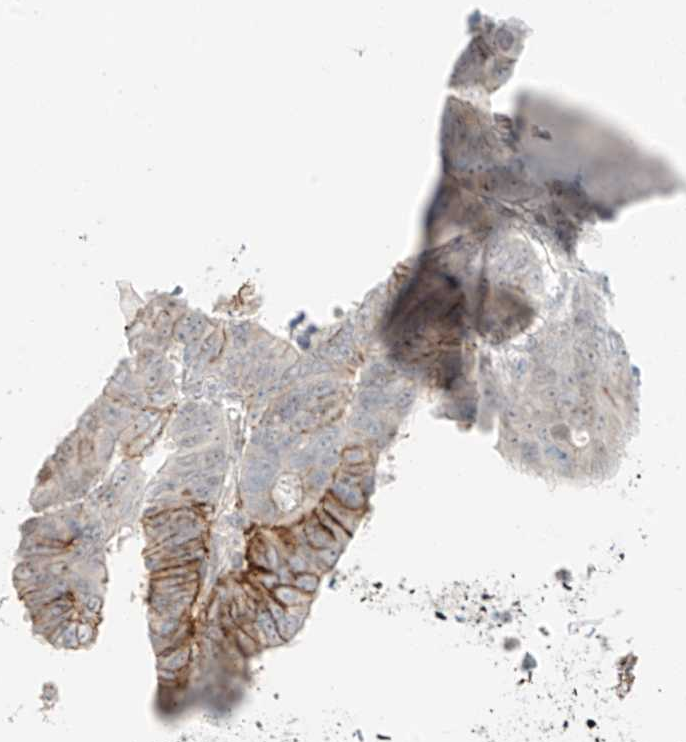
{"staining": {"intensity": "moderate", "quantity": "<25%", "location": "cytoplasmic/membranous"}, "tissue": "colorectal cancer", "cell_type": "Tumor cells", "image_type": "cancer", "snomed": [{"axis": "morphology", "description": "Normal tissue, NOS"}, {"axis": "morphology", "description": "Adenocarcinoma, NOS"}, {"axis": "topography", "description": "Rectum"}], "caption": "Immunohistochemical staining of human colorectal cancer demonstrates low levels of moderate cytoplasmic/membranous expression in about <25% of tumor cells. The staining is performed using DAB brown chromogen to label protein expression. The nuclei are counter-stained blue using hematoxylin.", "gene": "ZNF774", "patient": {"sex": "female", "age": 65}}